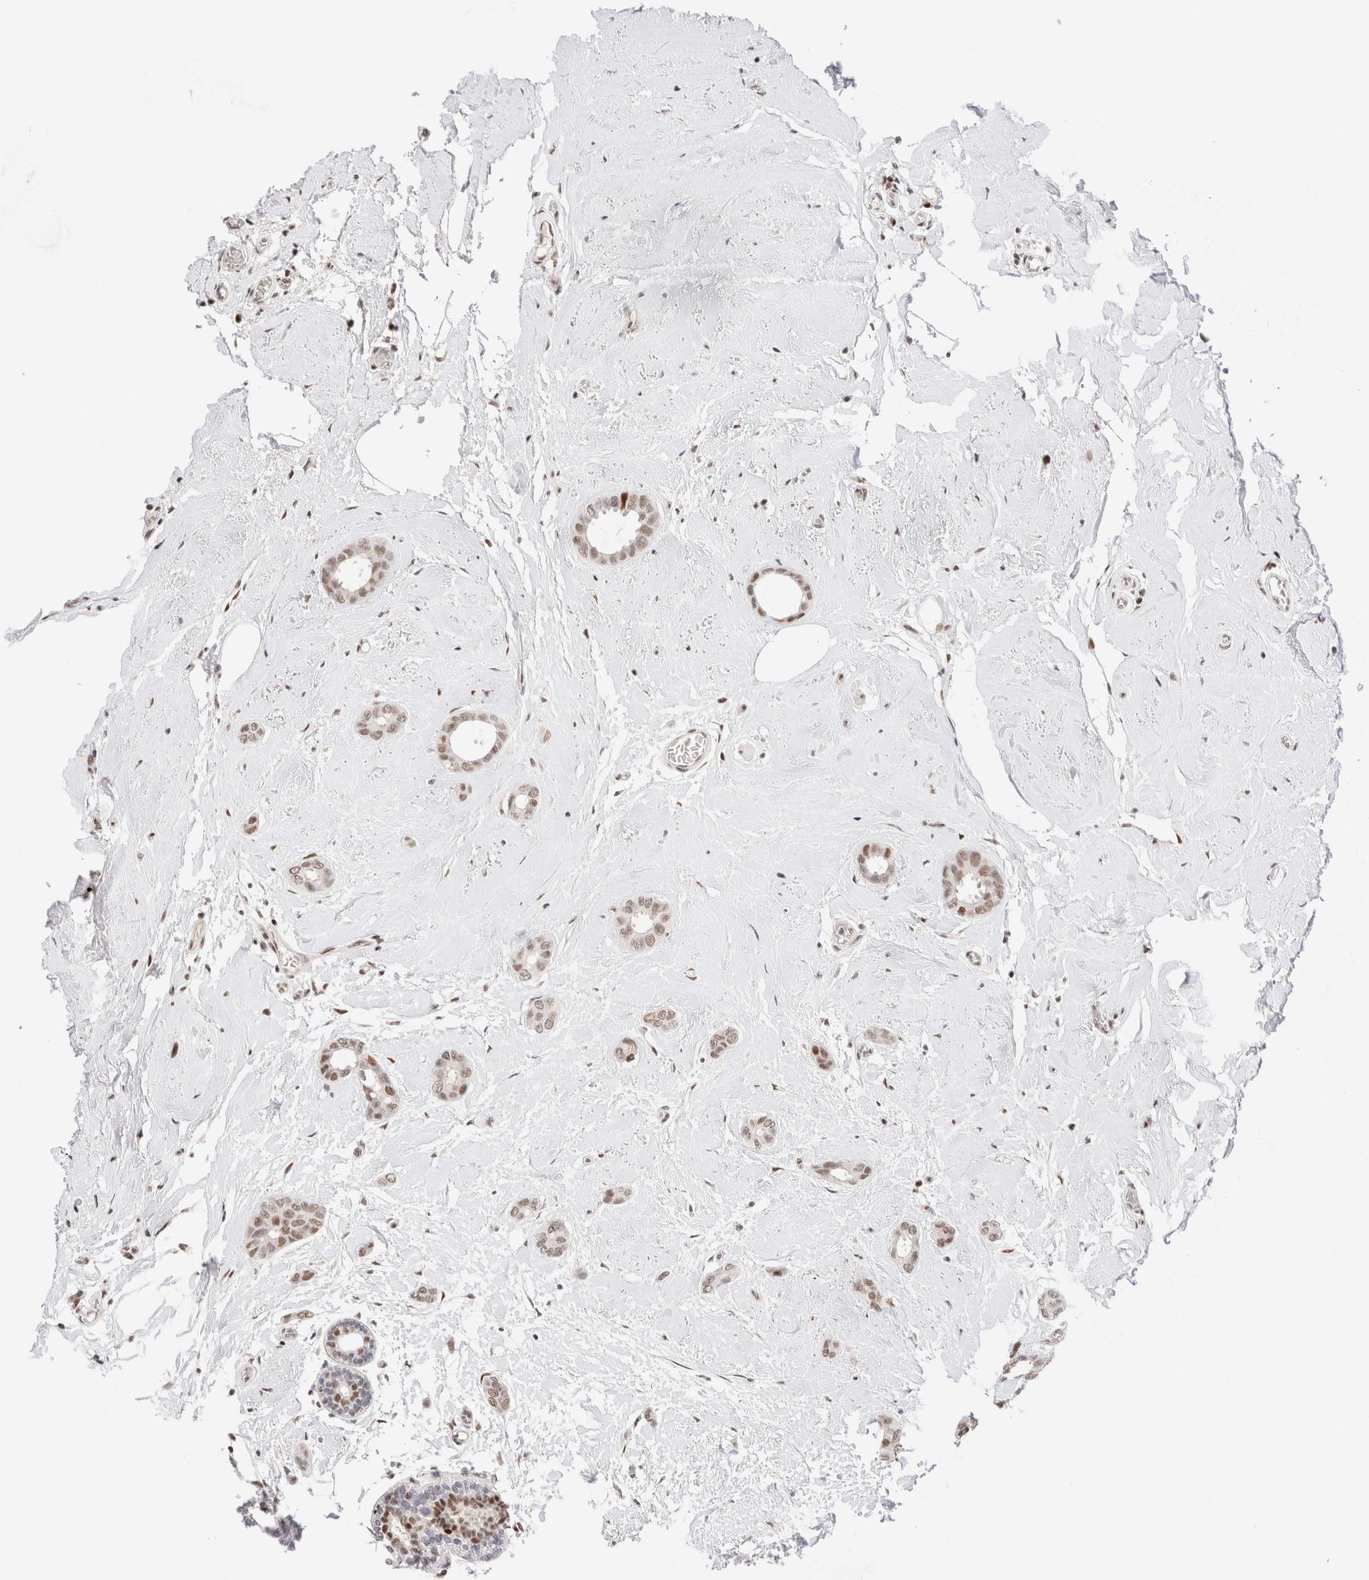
{"staining": {"intensity": "moderate", "quantity": "<25%", "location": "nuclear"}, "tissue": "breast cancer", "cell_type": "Tumor cells", "image_type": "cancer", "snomed": [{"axis": "morphology", "description": "Duct carcinoma"}, {"axis": "topography", "description": "Breast"}], "caption": "This is an image of IHC staining of infiltrating ductal carcinoma (breast), which shows moderate staining in the nuclear of tumor cells.", "gene": "ZNF282", "patient": {"sex": "female", "age": 55}}